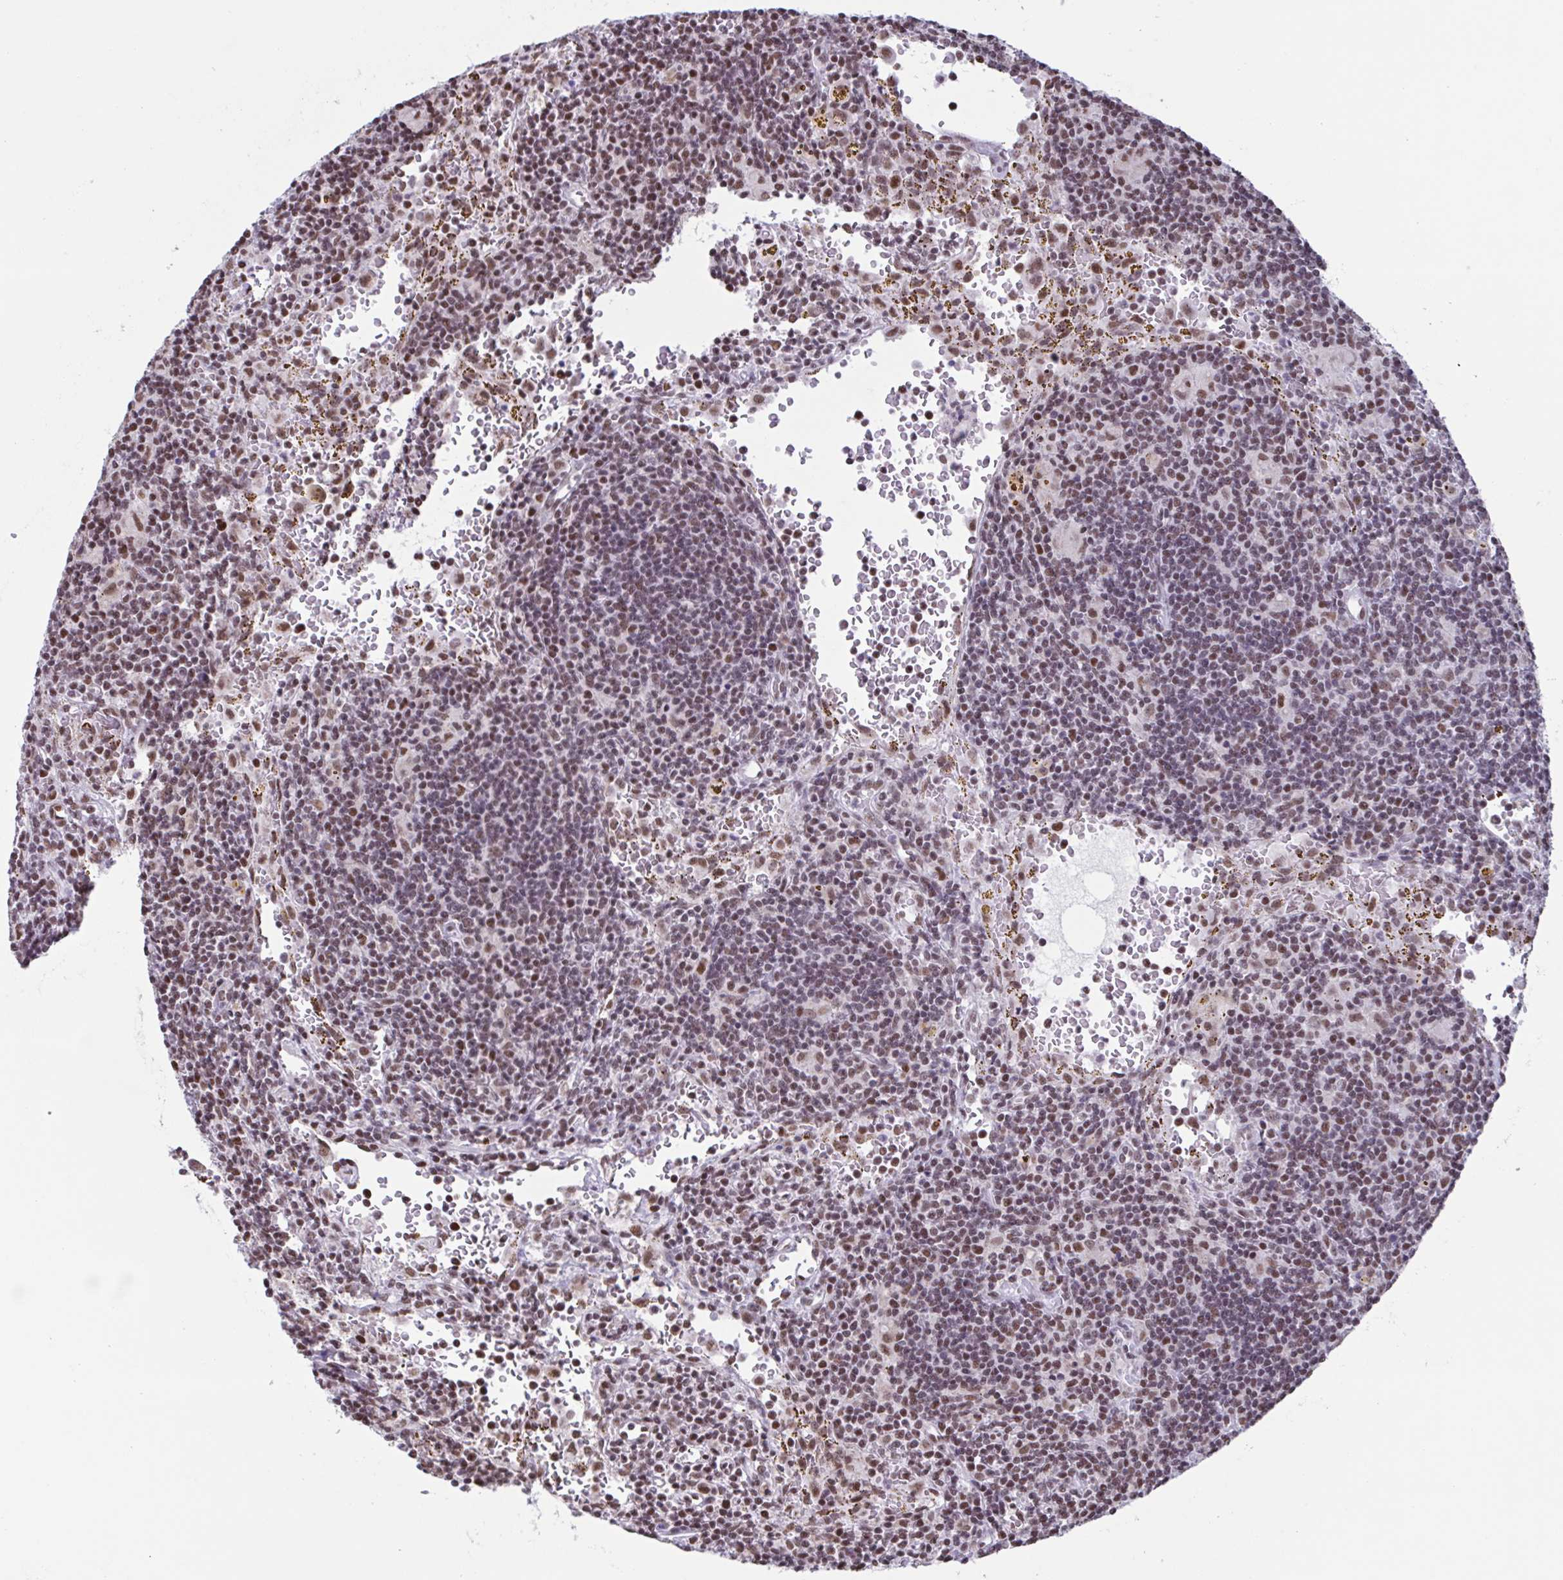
{"staining": {"intensity": "moderate", "quantity": "25%-75%", "location": "nuclear"}, "tissue": "lymphoma", "cell_type": "Tumor cells", "image_type": "cancer", "snomed": [{"axis": "morphology", "description": "Malignant lymphoma, non-Hodgkin's type, Low grade"}, {"axis": "topography", "description": "Spleen"}], "caption": "A brown stain labels moderate nuclear positivity of a protein in human lymphoma tumor cells.", "gene": "TIMM21", "patient": {"sex": "female", "age": 70}}